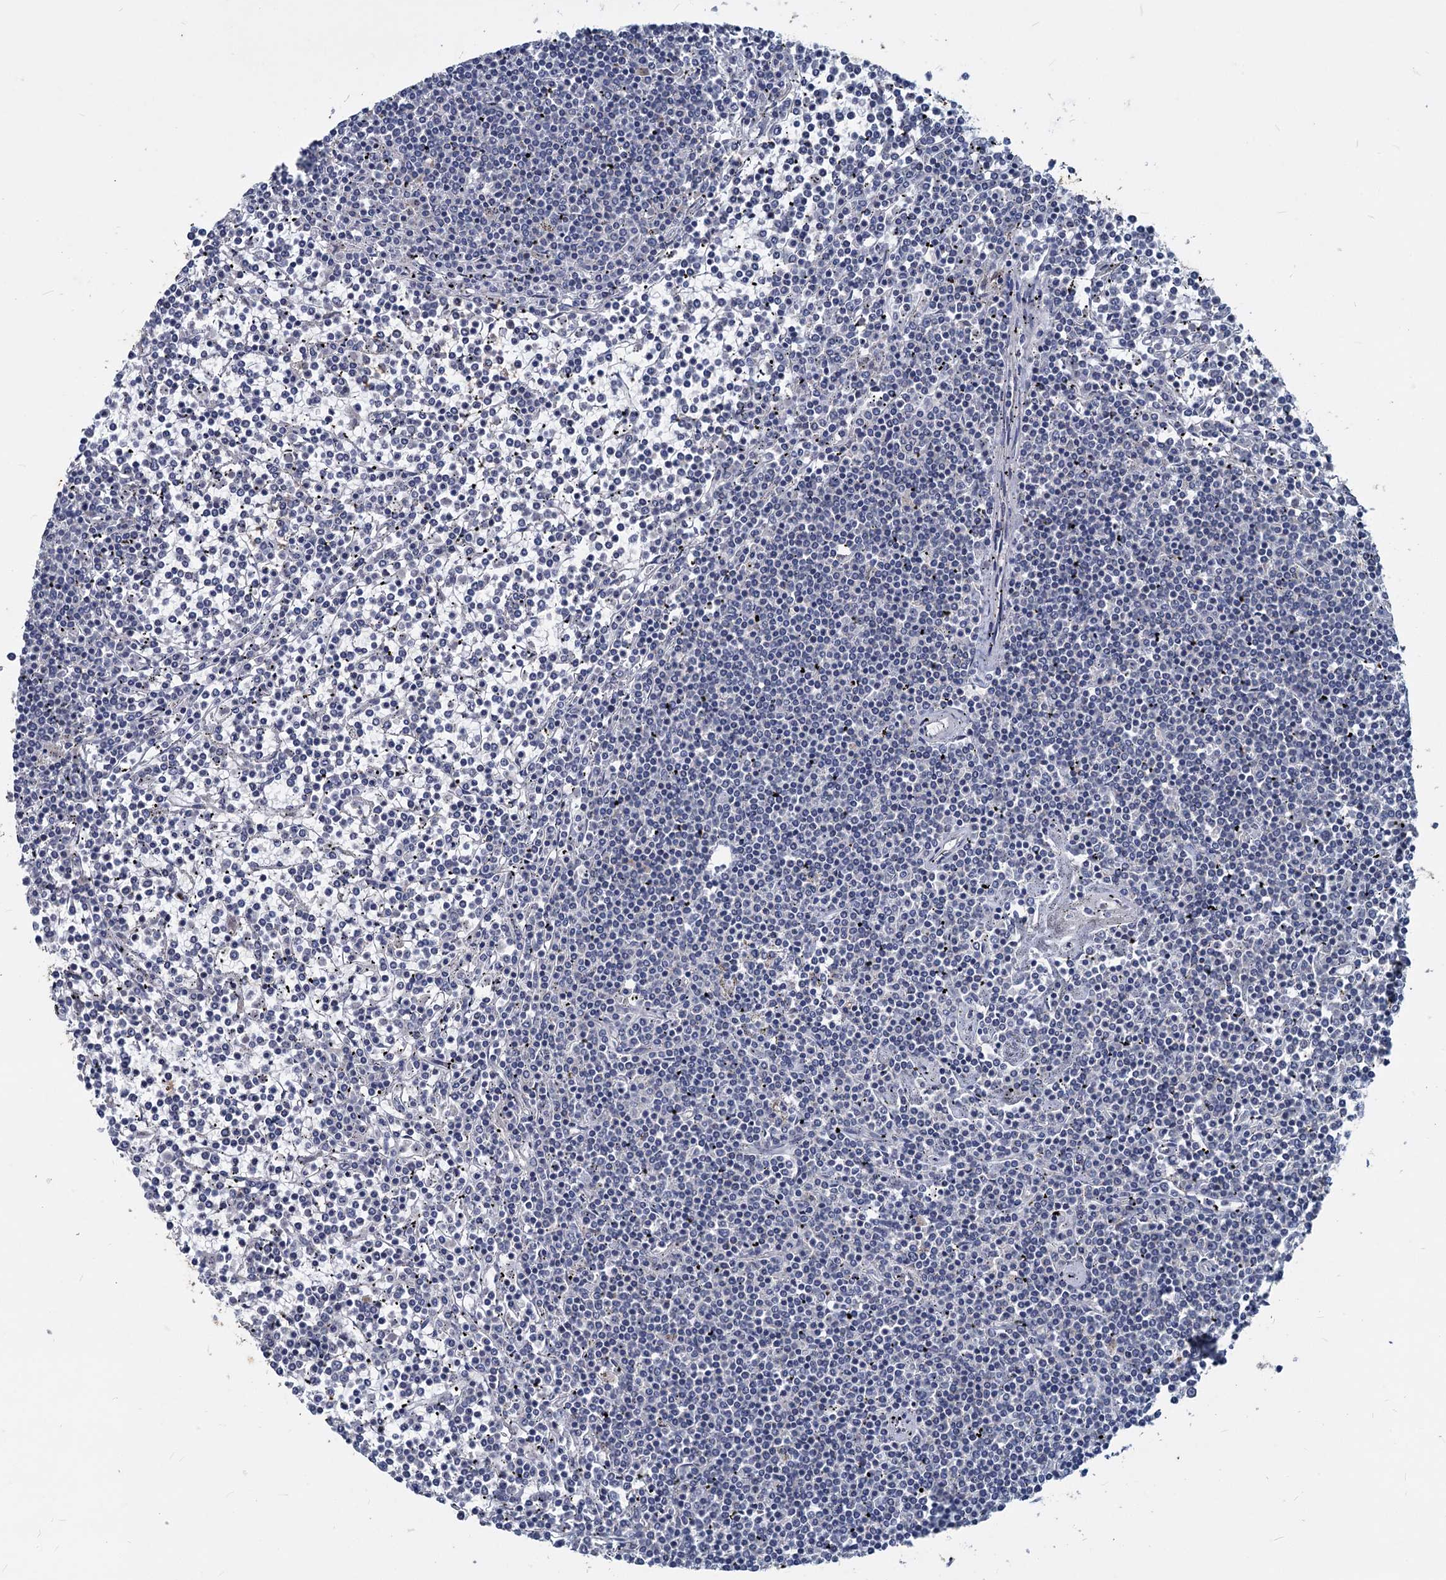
{"staining": {"intensity": "negative", "quantity": "none", "location": "none"}, "tissue": "lymphoma", "cell_type": "Tumor cells", "image_type": "cancer", "snomed": [{"axis": "morphology", "description": "Malignant lymphoma, non-Hodgkin's type, Low grade"}, {"axis": "topography", "description": "Spleen"}], "caption": "An image of human lymphoma is negative for staining in tumor cells.", "gene": "SLC2A7", "patient": {"sex": "female", "age": 19}}